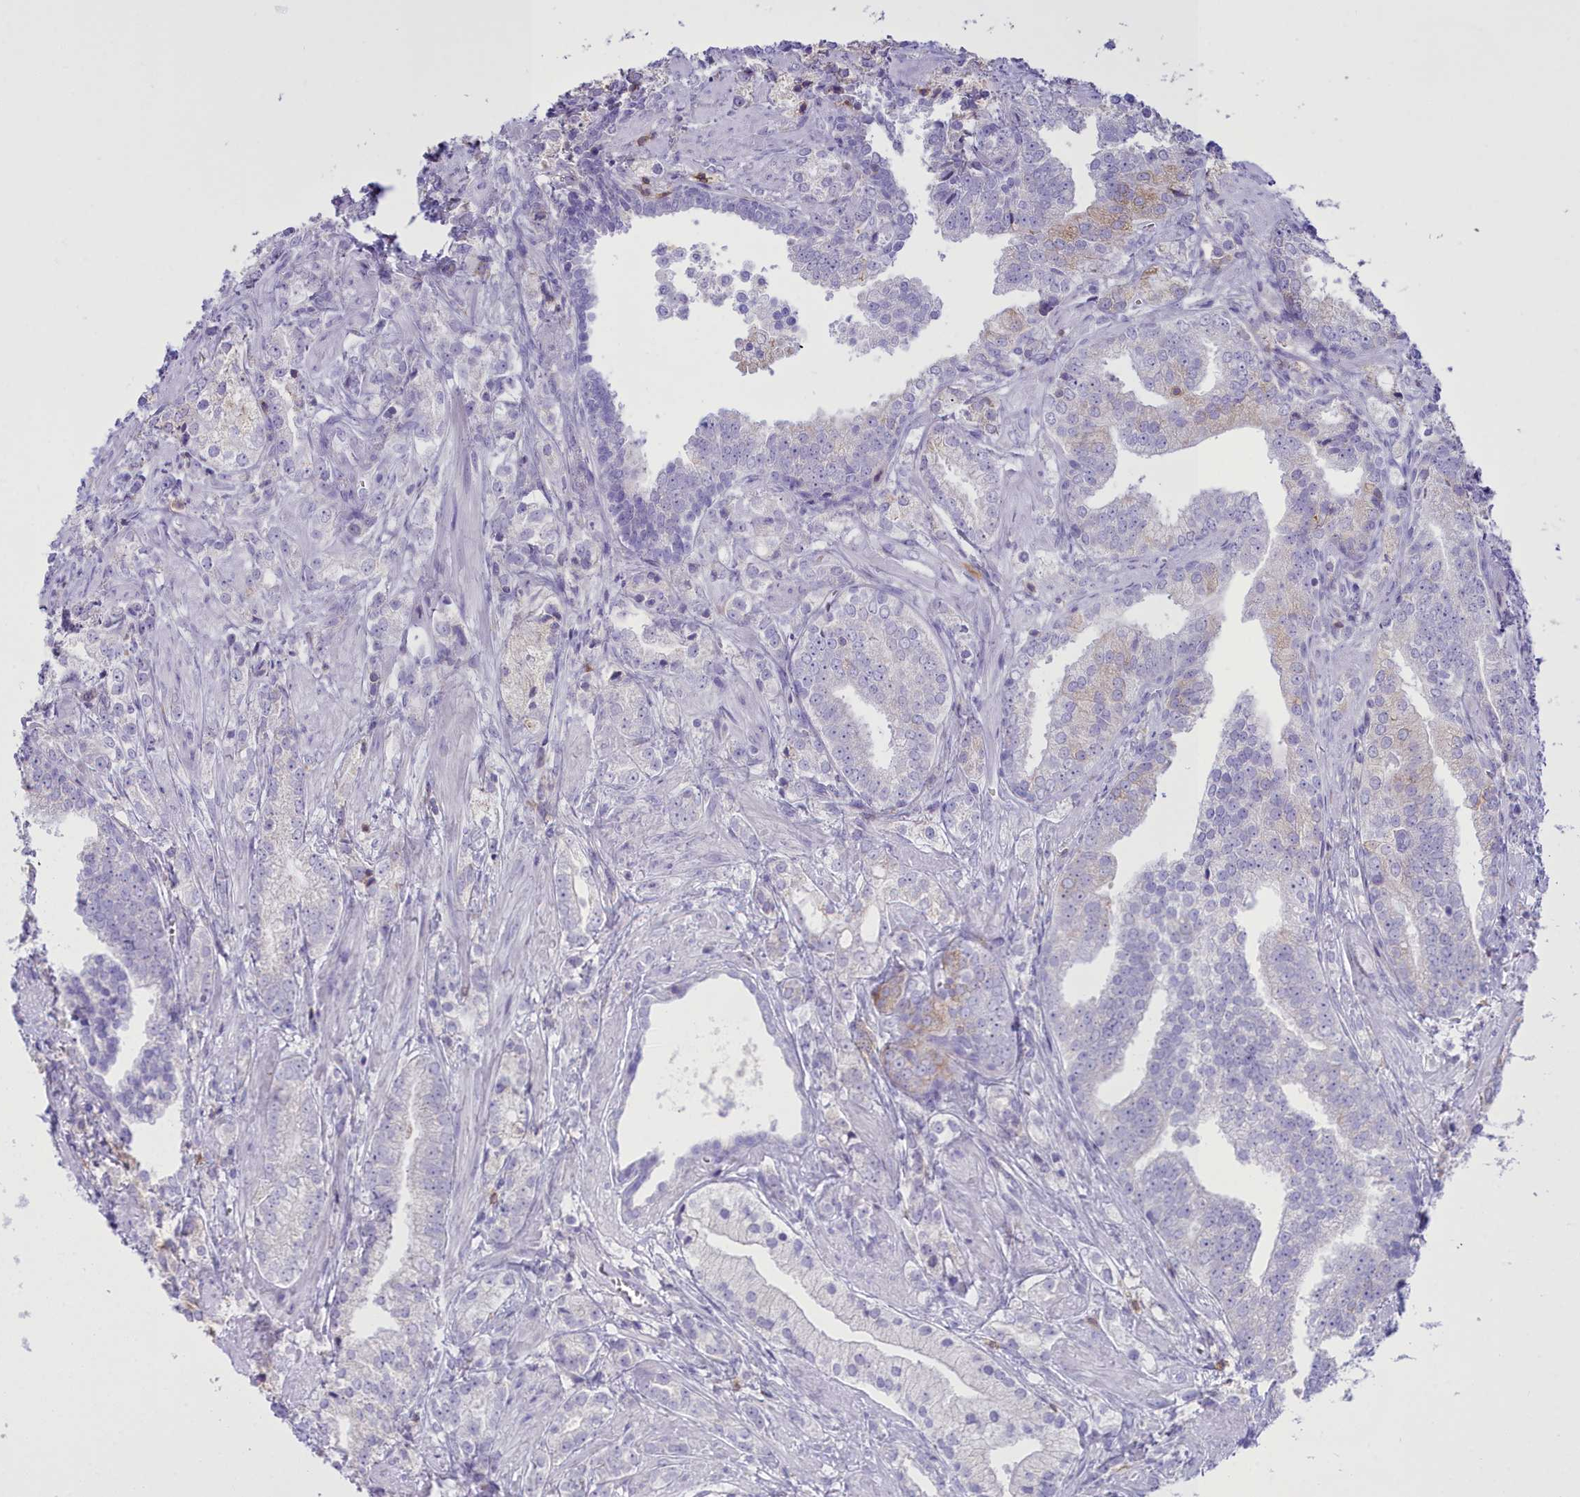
{"staining": {"intensity": "negative", "quantity": "none", "location": "none"}, "tissue": "prostate cancer", "cell_type": "Tumor cells", "image_type": "cancer", "snomed": [{"axis": "morphology", "description": "Adenocarcinoma, High grade"}, {"axis": "topography", "description": "Prostate"}], "caption": "The image demonstrates no significant positivity in tumor cells of prostate adenocarcinoma (high-grade).", "gene": "CD5", "patient": {"sex": "male", "age": 50}}